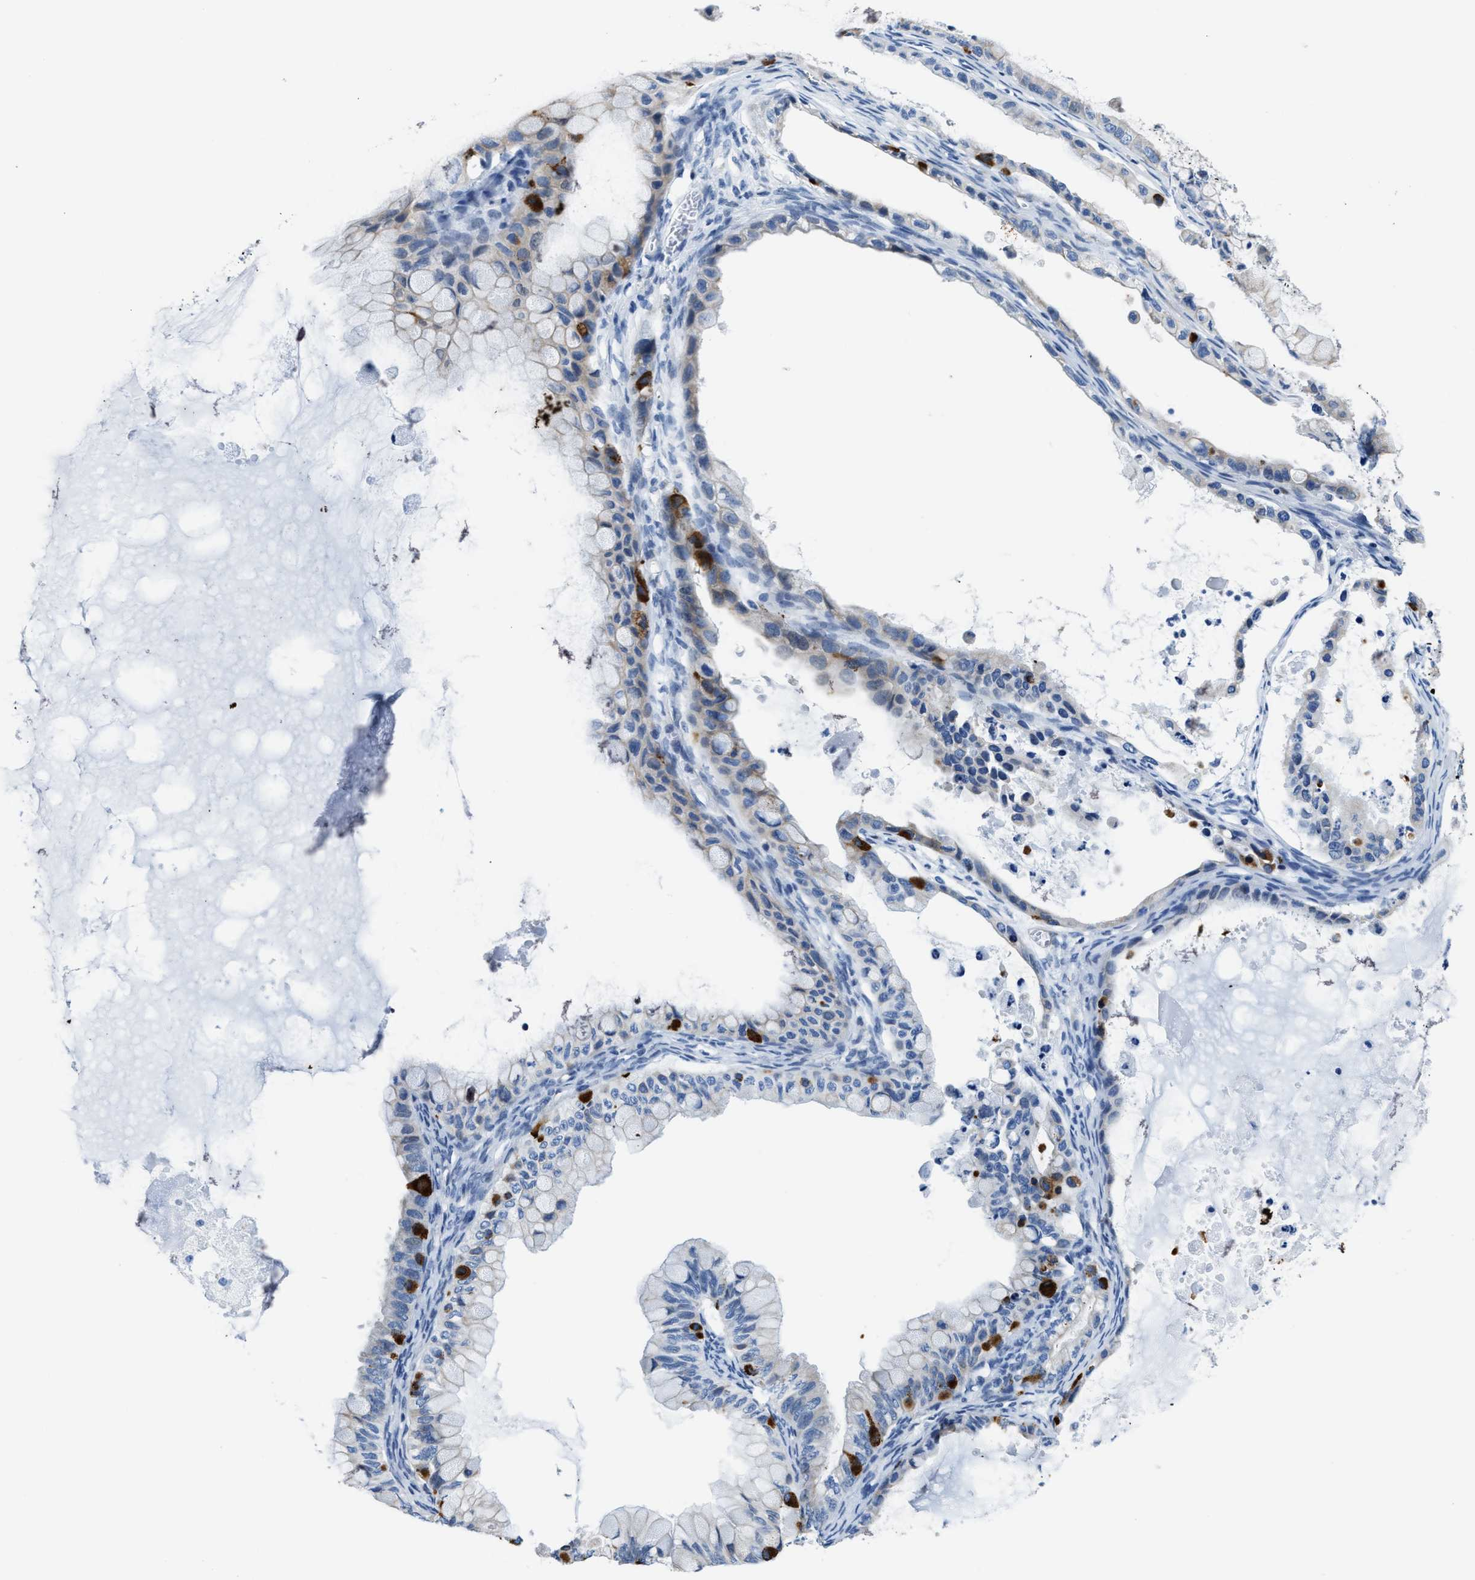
{"staining": {"intensity": "strong", "quantity": "<25%", "location": "cytoplasmic/membranous"}, "tissue": "ovarian cancer", "cell_type": "Tumor cells", "image_type": "cancer", "snomed": [{"axis": "morphology", "description": "Cystadenocarcinoma, mucinous, NOS"}, {"axis": "topography", "description": "Ovary"}], "caption": "There is medium levels of strong cytoplasmic/membranous positivity in tumor cells of ovarian cancer, as demonstrated by immunohistochemical staining (brown color).", "gene": "ASZ1", "patient": {"sex": "female", "age": 80}}